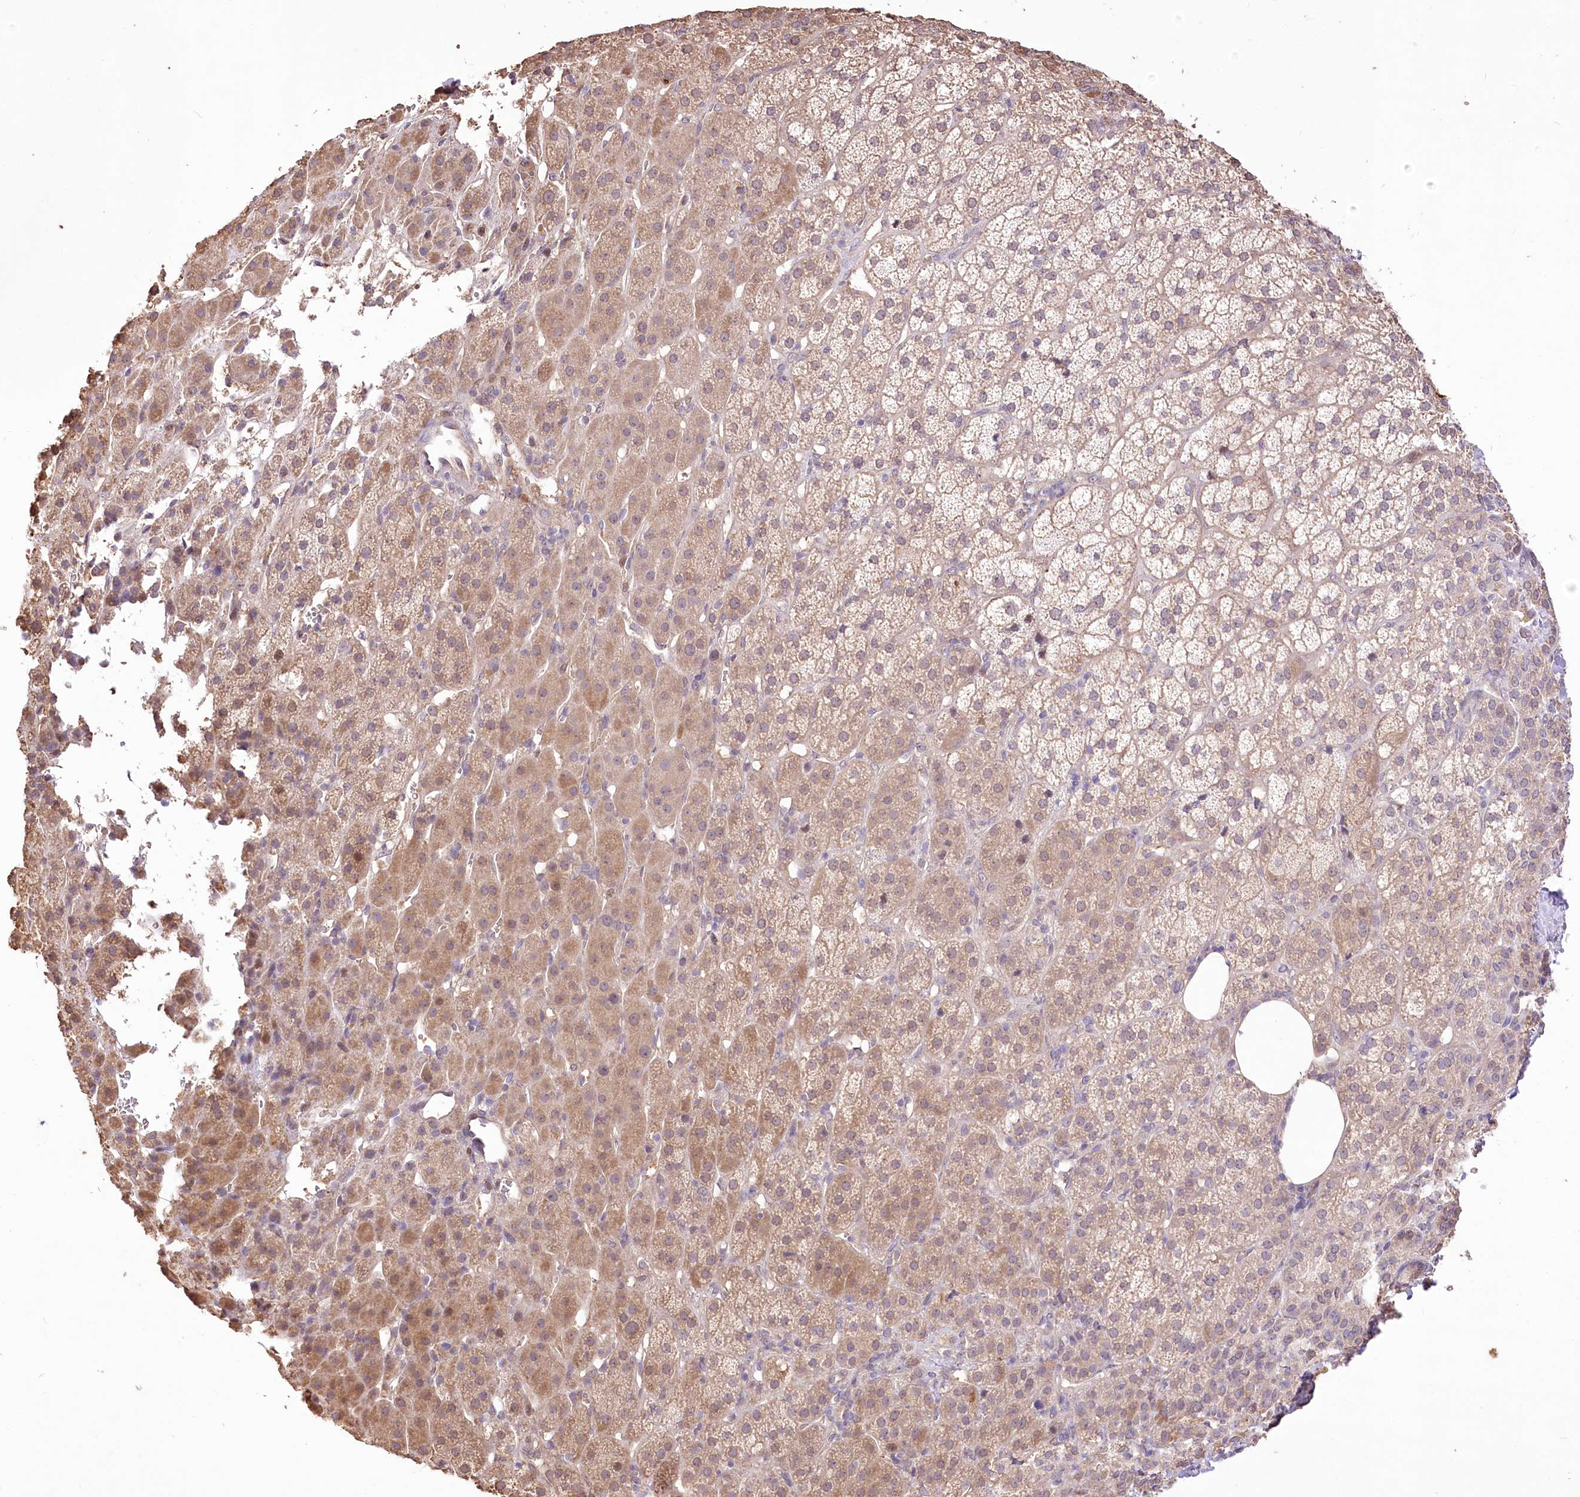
{"staining": {"intensity": "moderate", "quantity": "25%-75%", "location": "cytoplasmic/membranous"}, "tissue": "adrenal gland", "cell_type": "Glandular cells", "image_type": "normal", "snomed": [{"axis": "morphology", "description": "Normal tissue, NOS"}, {"axis": "topography", "description": "Adrenal gland"}], "caption": "A photomicrograph showing moderate cytoplasmic/membranous expression in about 25%-75% of glandular cells in unremarkable adrenal gland, as visualized by brown immunohistochemical staining.", "gene": "R3HDM2", "patient": {"sex": "female", "age": 57}}